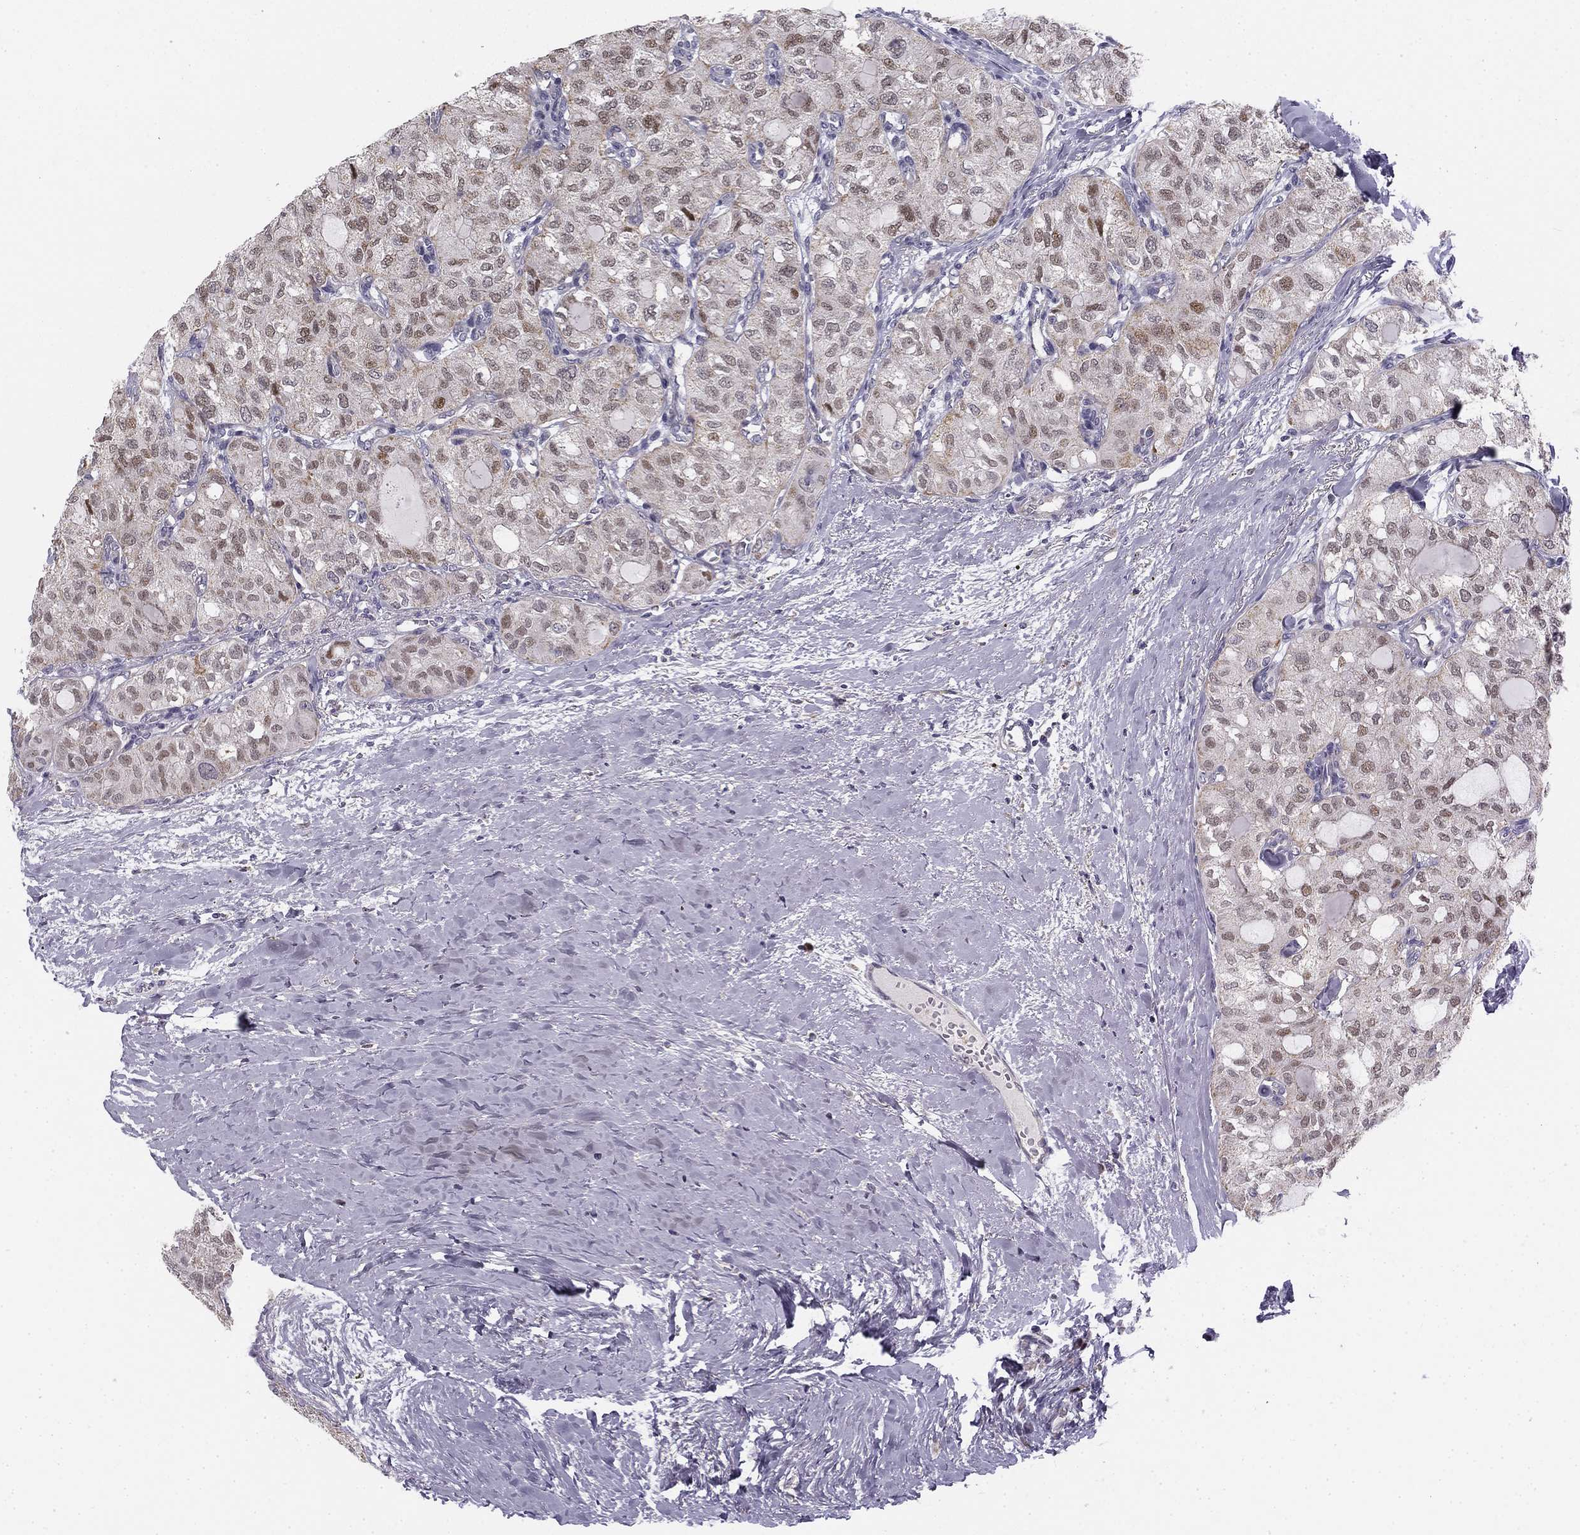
{"staining": {"intensity": "weak", "quantity": "<25%", "location": "nuclear"}, "tissue": "thyroid cancer", "cell_type": "Tumor cells", "image_type": "cancer", "snomed": [{"axis": "morphology", "description": "Follicular adenoma carcinoma, NOS"}, {"axis": "topography", "description": "Thyroid gland"}], "caption": "Protein analysis of follicular adenoma carcinoma (thyroid) demonstrates no significant expression in tumor cells.", "gene": "SLC2A9", "patient": {"sex": "male", "age": 75}}